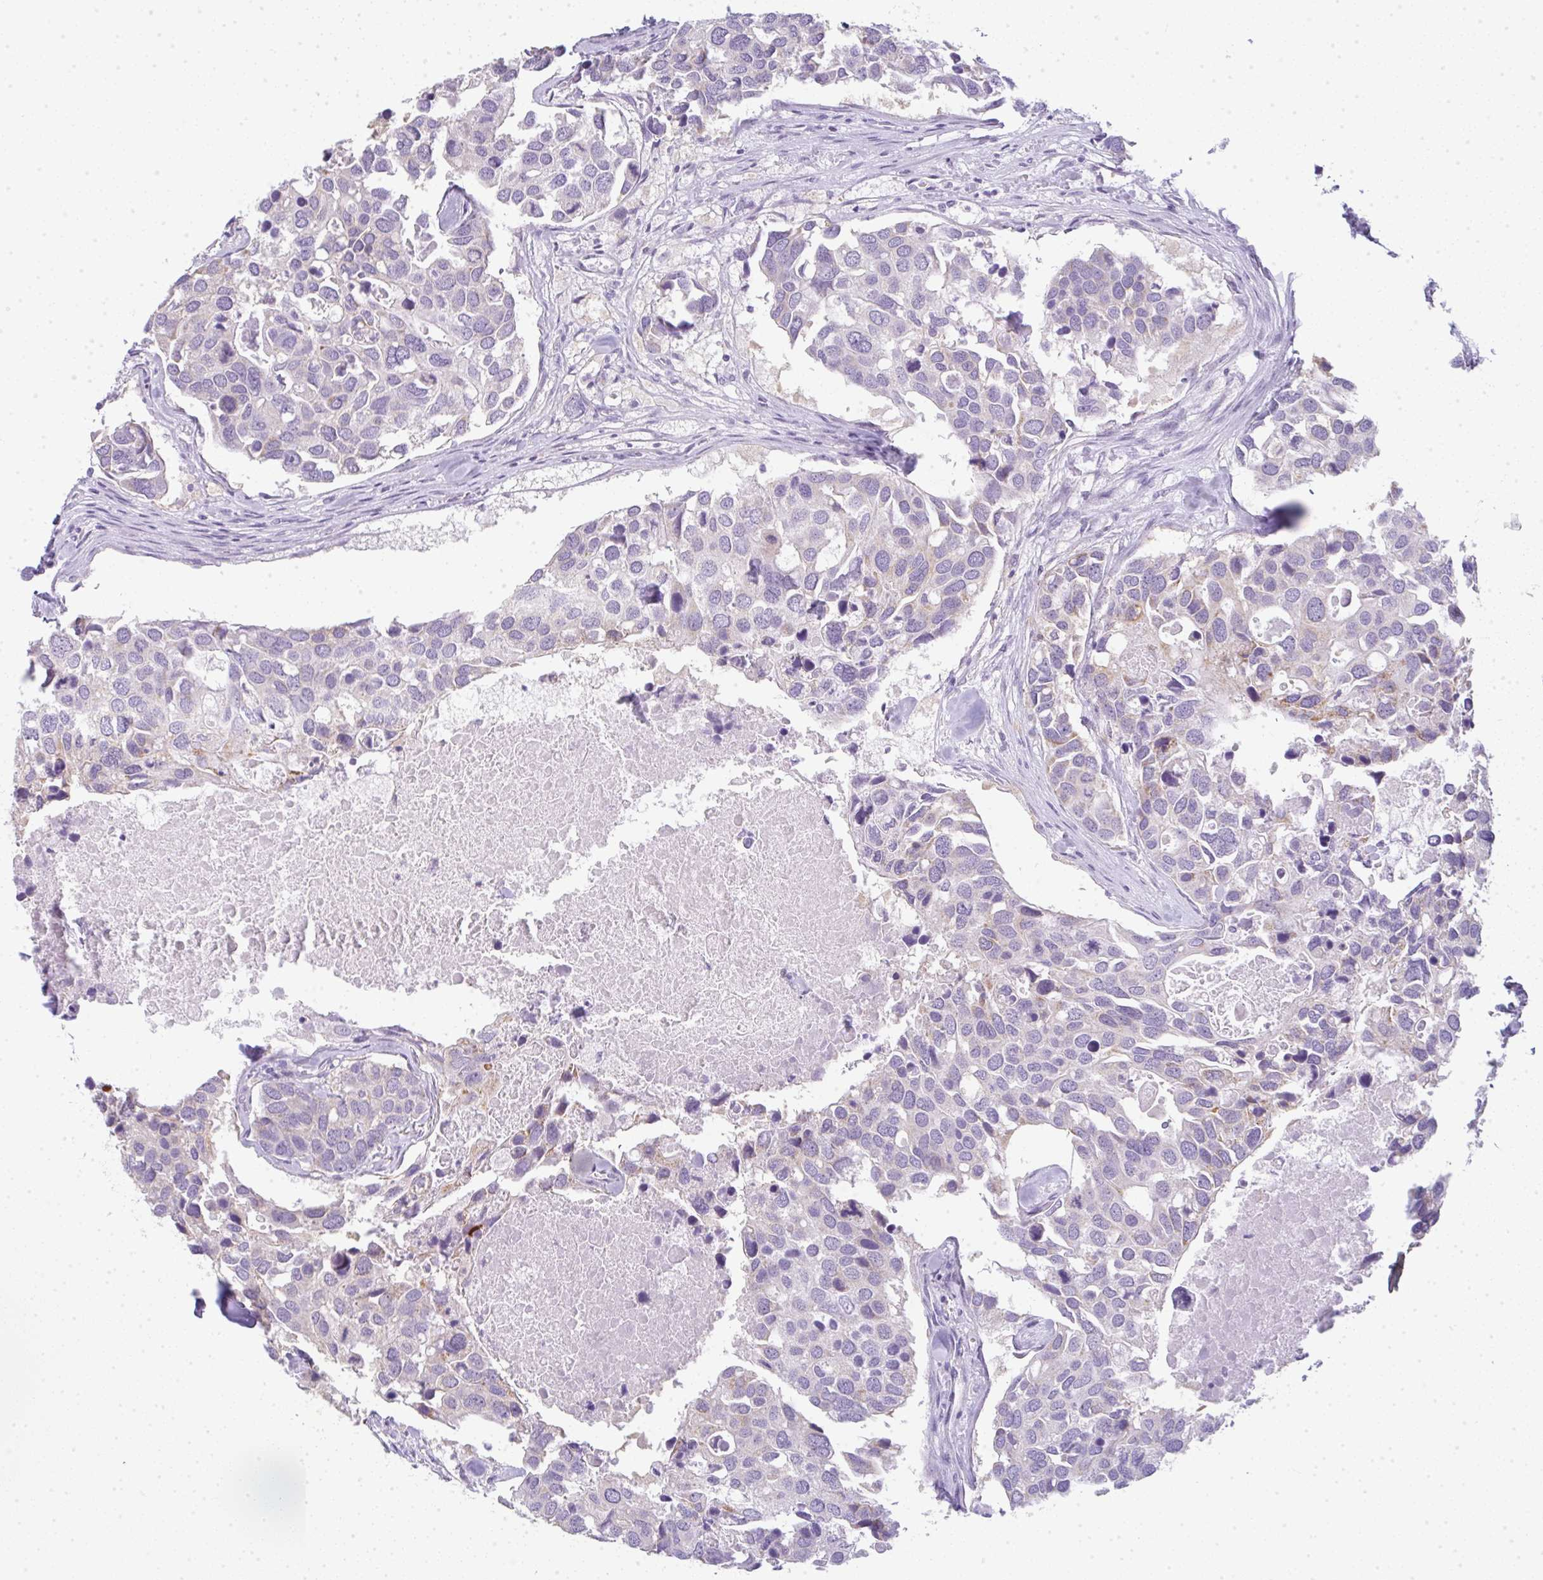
{"staining": {"intensity": "weak", "quantity": "<25%", "location": "cytoplasmic/membranous"}, "tissue": "breast cancer", "cell_type": "Tumor cells", "image_type": "cancer", "snomed": [{"axis": "morphology", "description": "Duct carcinoma"}, {"axis": "topography", "description": "Breast"}], "caption": "Immunohistochemistry (IHC) of human breast cancer (intraductal carcinoma) exhibits no positivity in tumor cells.", "gene": "LPAR4", "patient": {"sex": "female", "age": 83}}